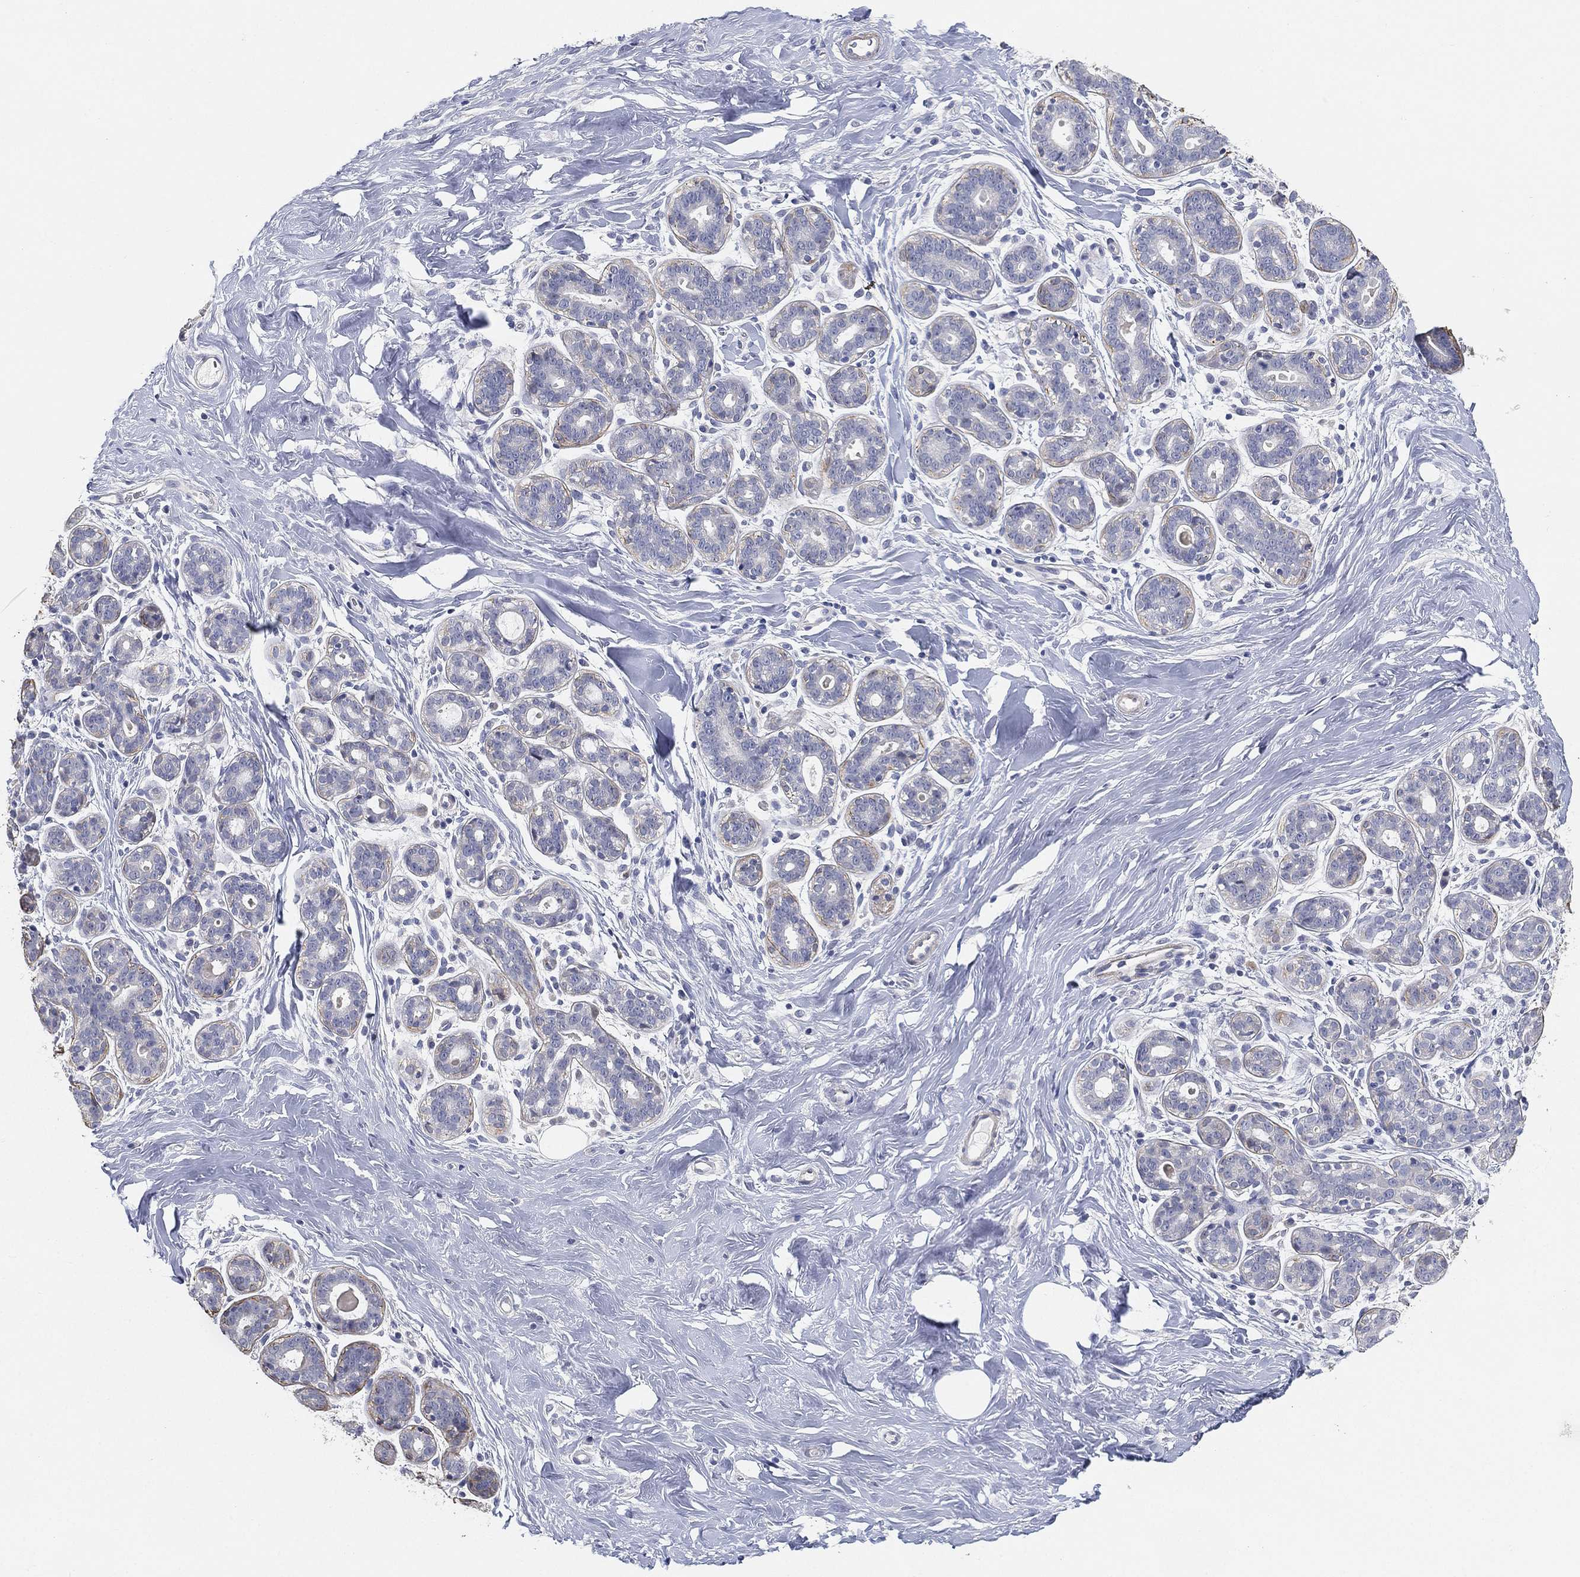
{"staining": {"intensity": "negative", "quantity": "none", "location": "none"}, "tissue": "breast", "cell_type": "Adipocytes", "image_type": "normal", "snomed": [{"axis": "morphology", "description": "Normal tissue, NOS"}, {"axis": "topography", "description": "Breast"}], "caption": "Immunohistochemistry (IHC) of normal human breast shows no positivity in adipocytes.", "gene": "GPR61", "patient": {"sex": "female", "age": 43}}